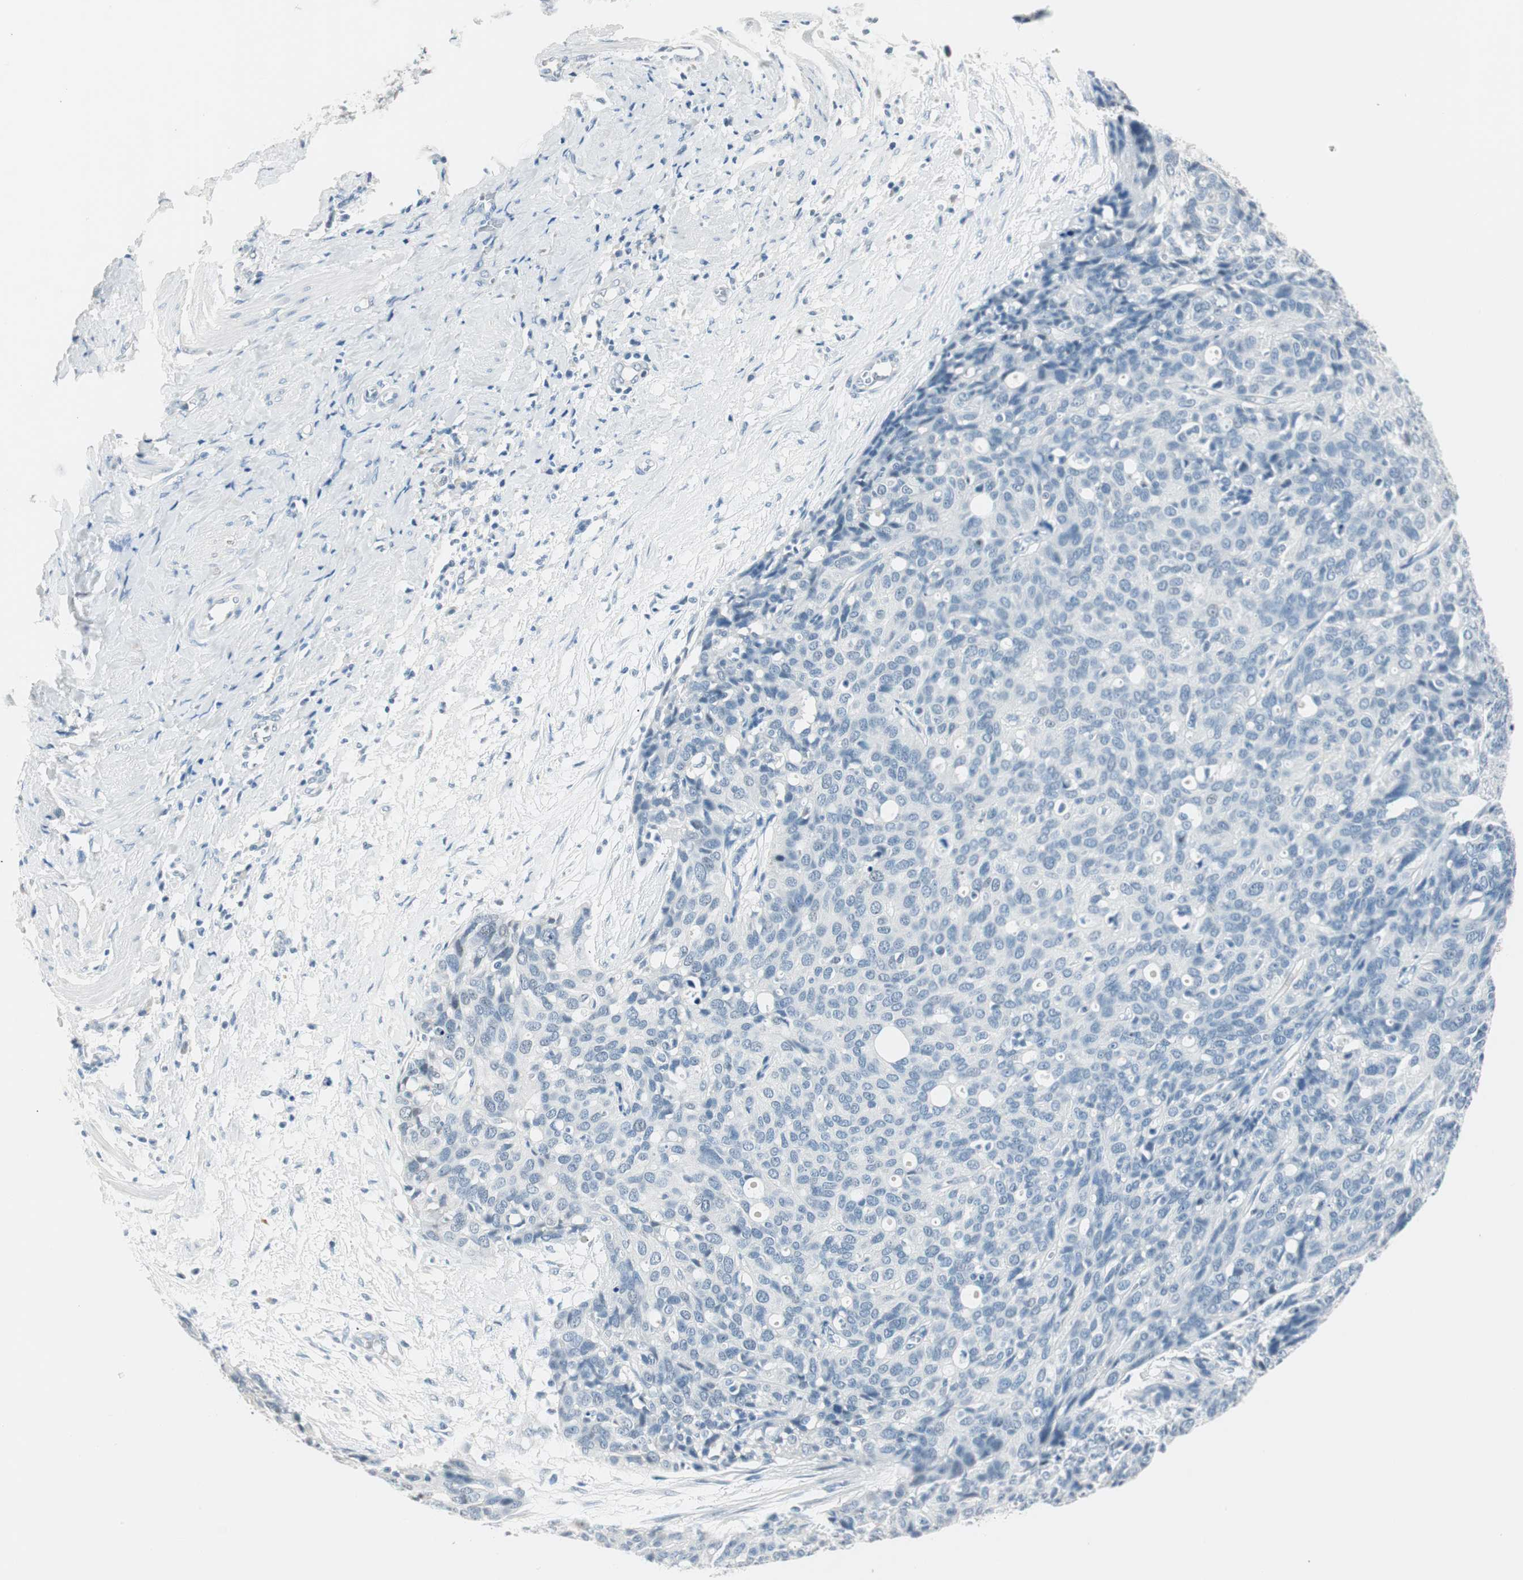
{"staining": {"intensity": "negative", "quantity": "none", "location": "none"}, "tissue": "ovarian cancer", "cell_type": "Tumor cells", "image_type": "cancer", "snomed": [{"axis": "morphology", "description": "Carcinoma, endometroid"}, {"axis": "topography", "description": "Ovary"}], "caption": "A histopathology image of human ovarian cancer is negative for staining in tumor cells.", "gene": "HOXB13", "patient": {"sex": "female", "age": 60}}